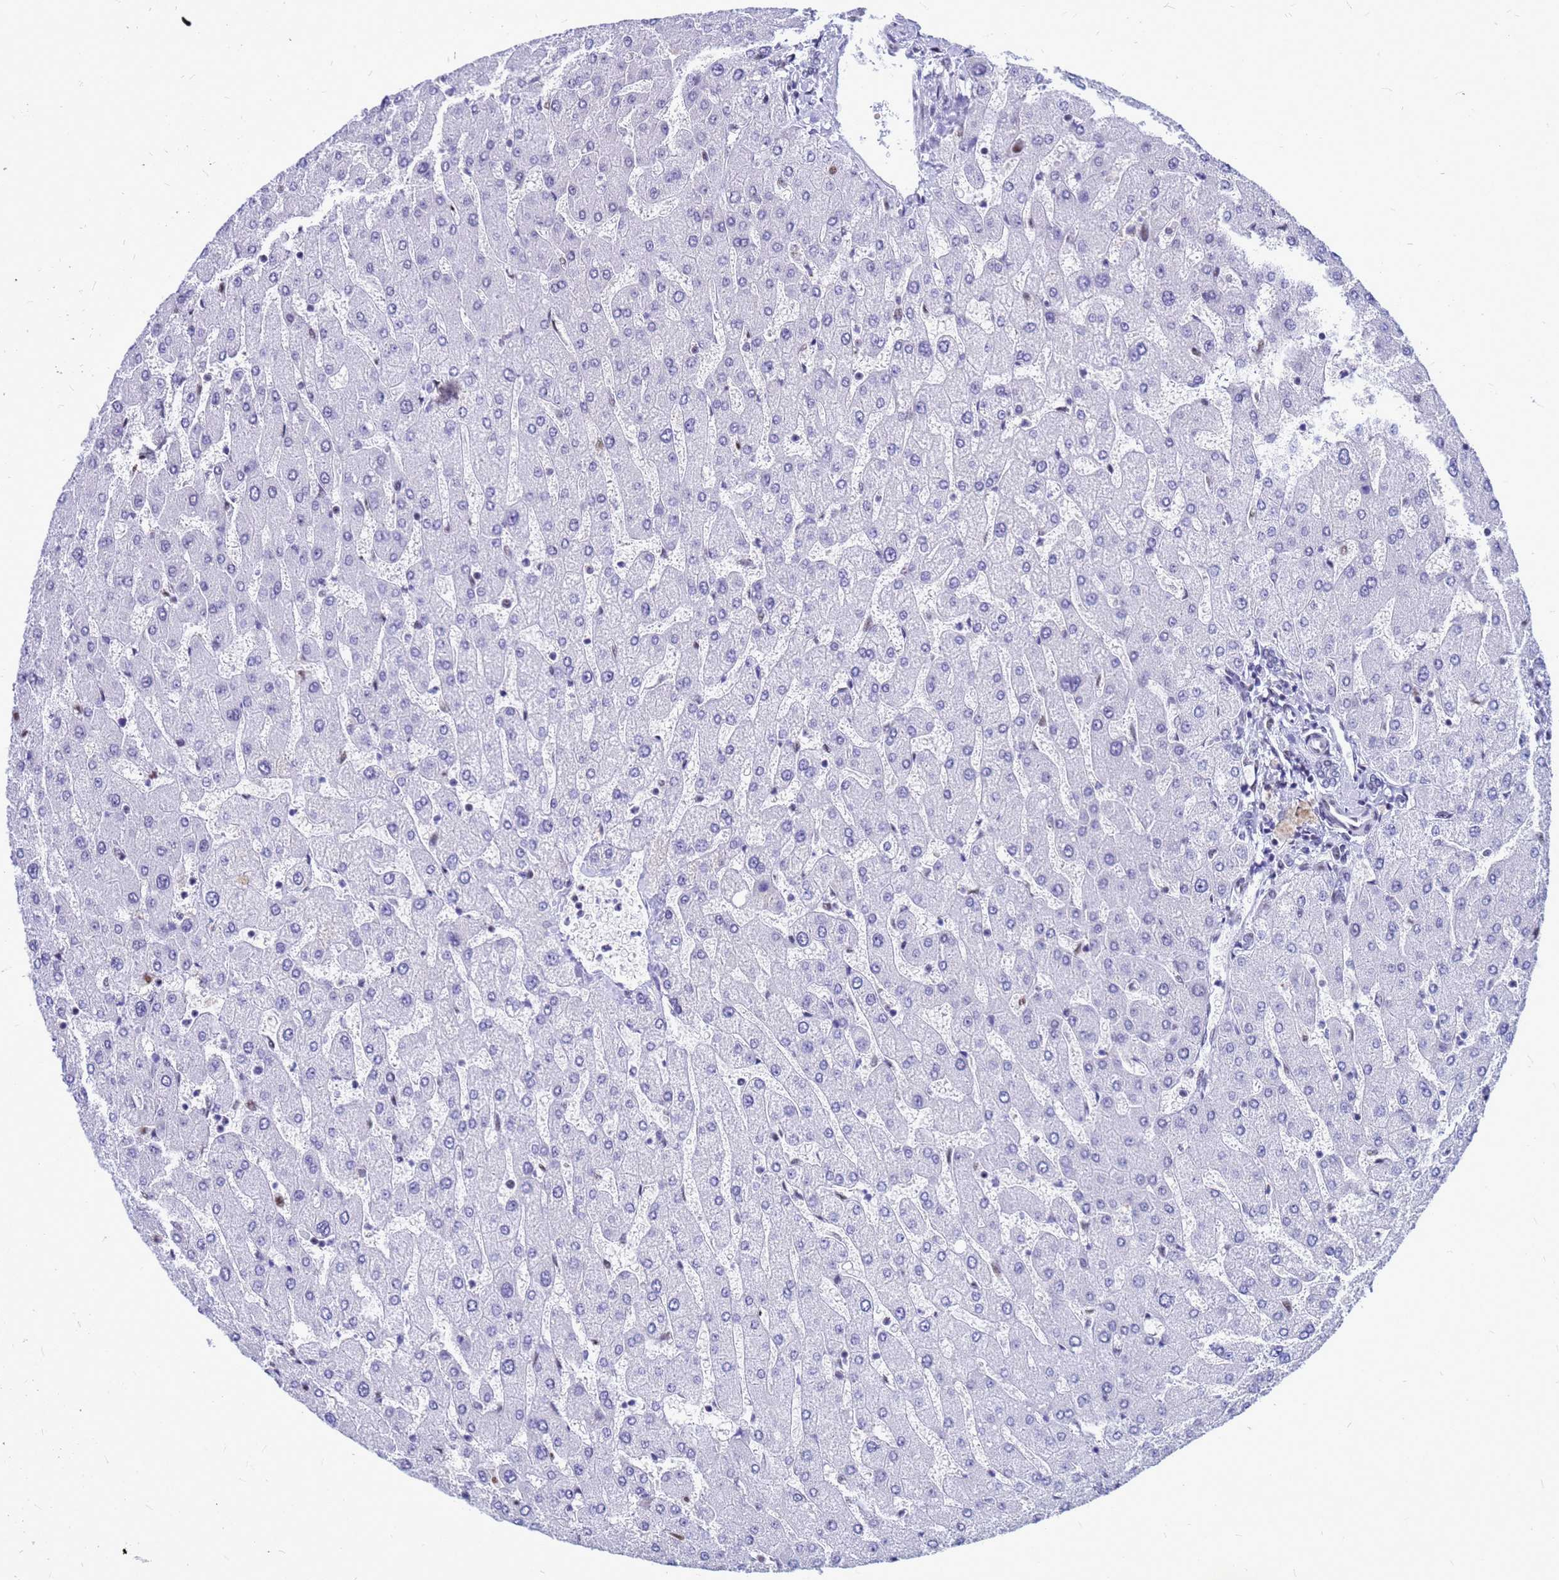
{"staining": {"intensity": "negative", "quantity": "none", "location": "none"}, "tissue": "liver", "cell_type": "Cholangiocytes", "image_type": "normal", "snomed": [{"axis": "morphology", "description": "Normal tissue, NOS"}, {"axis": "topography", "description": "Liver"}], "caption": "High power microscopy micrograph of an immunohistochemistry histopathology image of normal liver, revealing no significant expression in cholangiocytes.", "gene": "SART3", "patient": {"sex": "male", "age": 55}}